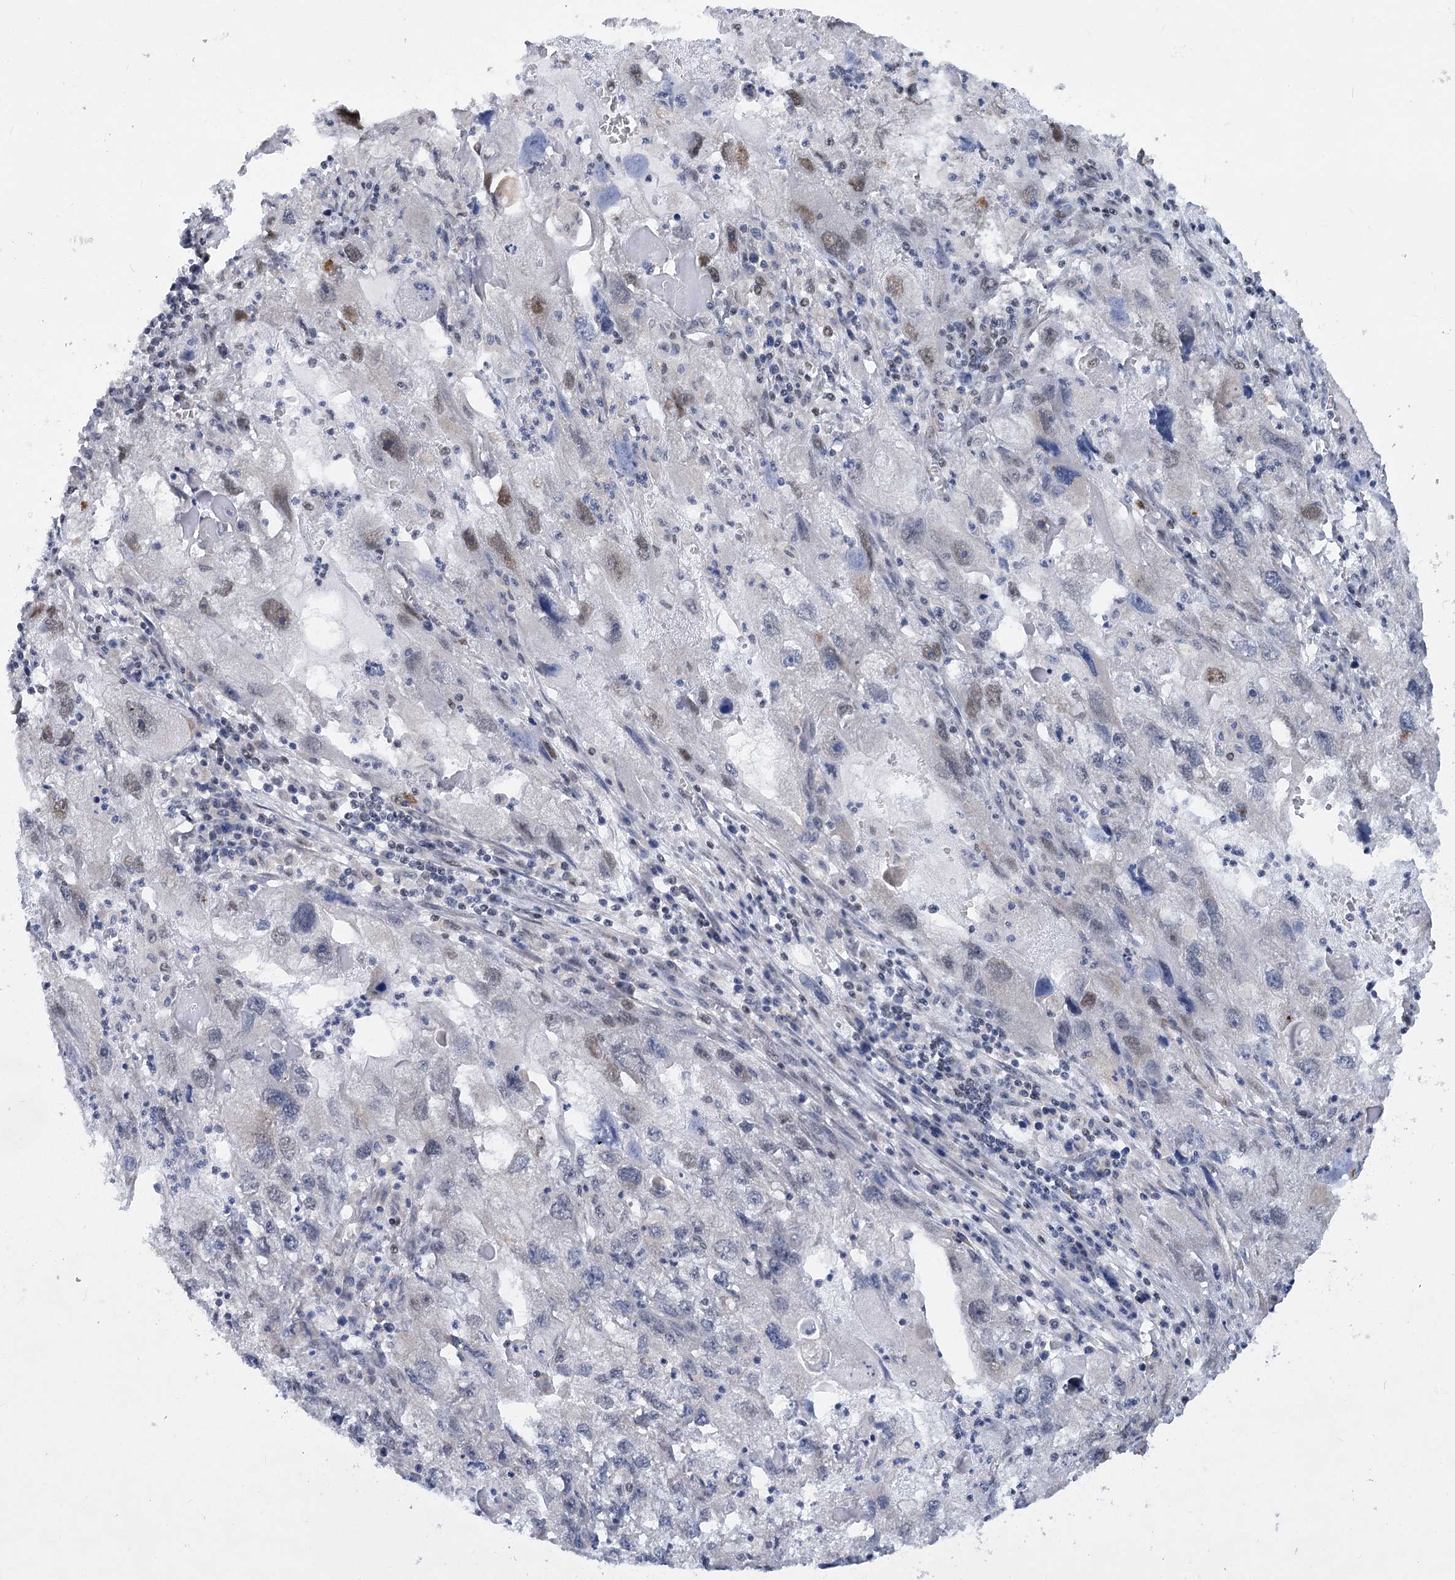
{"staining": {"intensity": "weak", "quantity": "<25%", "location": "nuclear"}, "tissue": "endometrial cancer", "cell_type": "Tumor cells", "image_type": "cancer", "snomed": [{"axis": "morphology", "description": "Adenocarcinoma, NOS"}, {"axis": "topography", "description": "Endometrium"}], "caption": "Tumor cells are negative for protein expression in human endometrial cancer (adenocarcinoma).", "gene": "ARSI", "patient": {"sex": "female", "age": 49}}